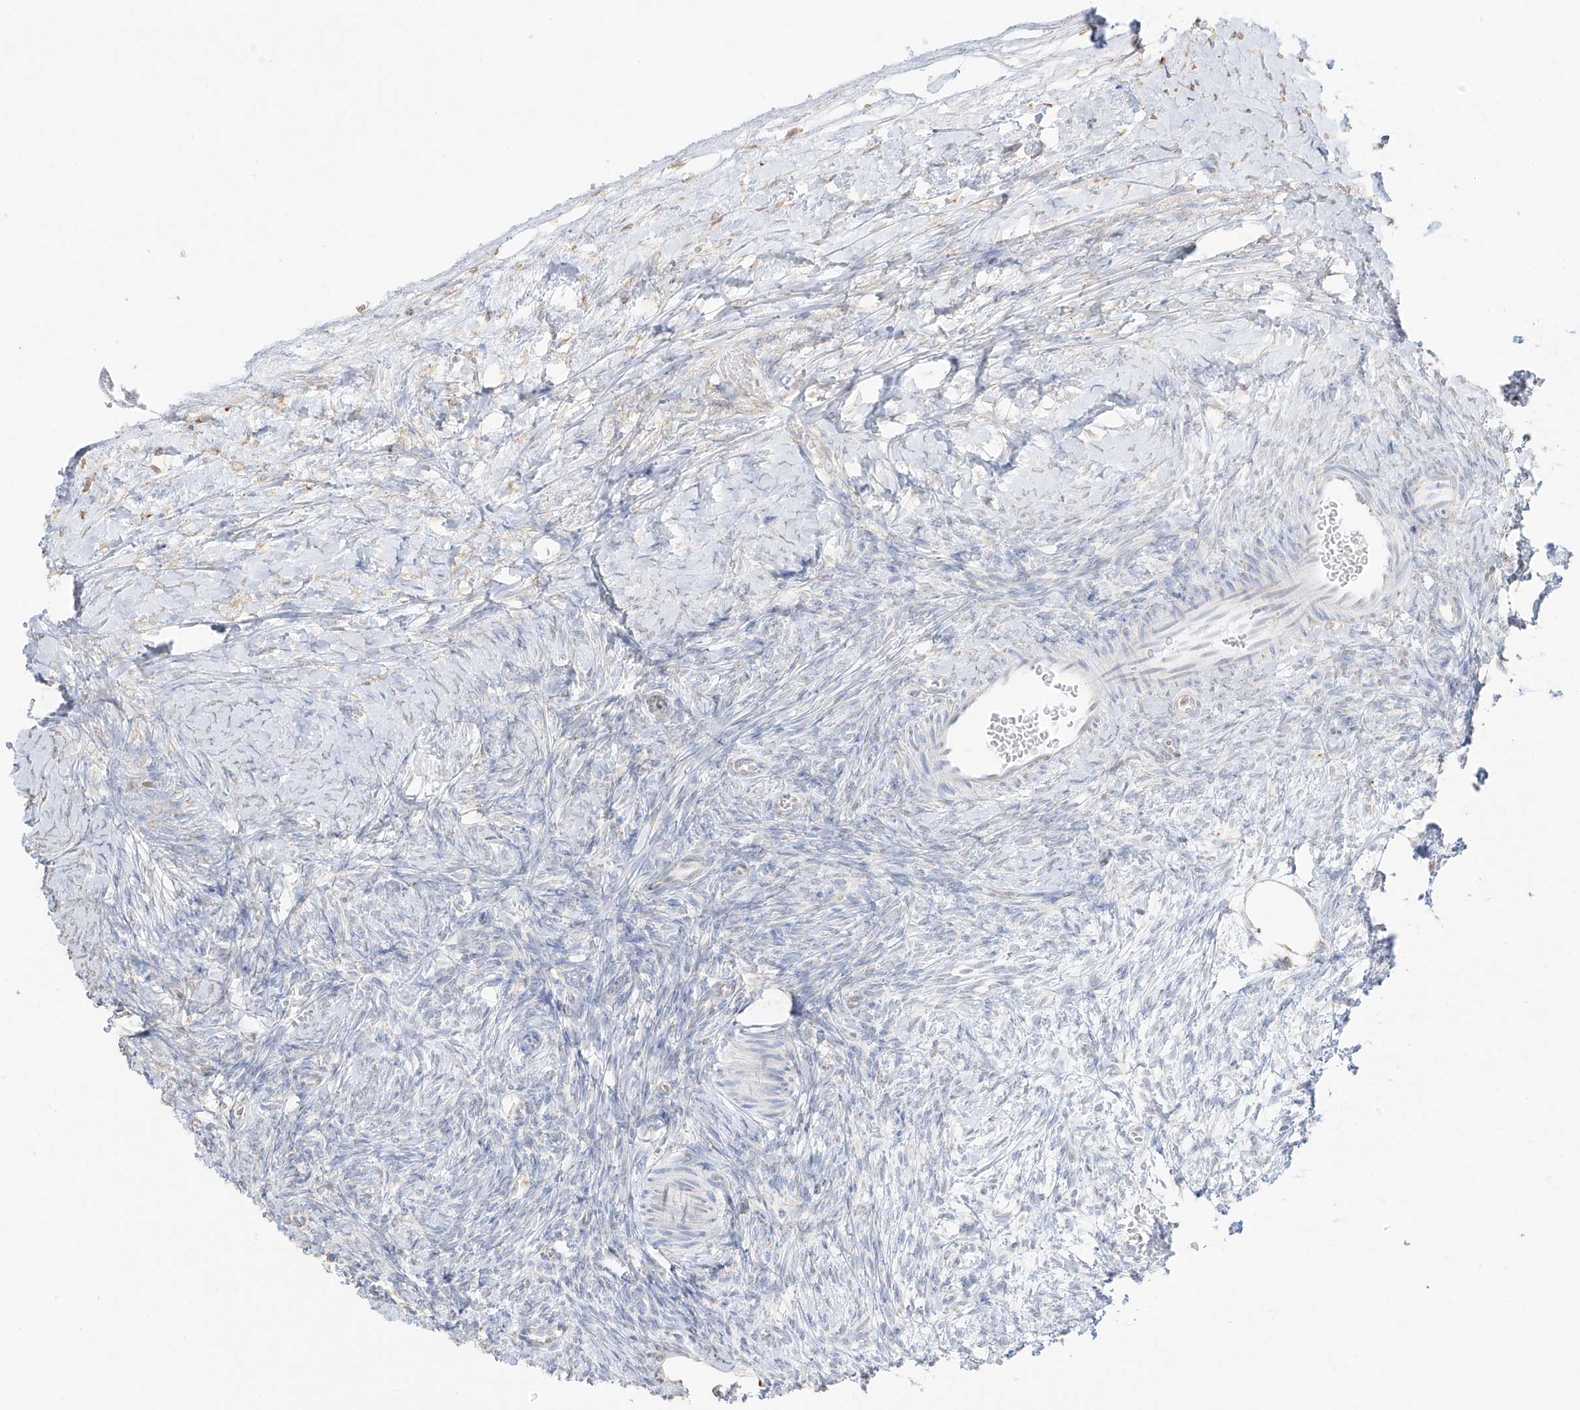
{"staining": {"intensity": "negative", "quantity": "none", "location": "none"}, "tissue": "ovary", "cell_type": "Ovarian stroma cells", "image_type": "normal", "snomed": [{"axis": "morphology", "description": "Normal tissue, NOS"}, {"axis": "morphology", "description": "Developmental malformation"}, {"axis": "topography", "description": "Ovary"}], "caption": "Immunohistochemistry histopathology image of unremarkable ovary stained for a protein (brown), which demonstrates no positivity in ovarian stroma cells. (IHC, brightfield microscopy, high magnification).", "gene": "LRRC59", "patient": {"sex": "female", "age": 39}}